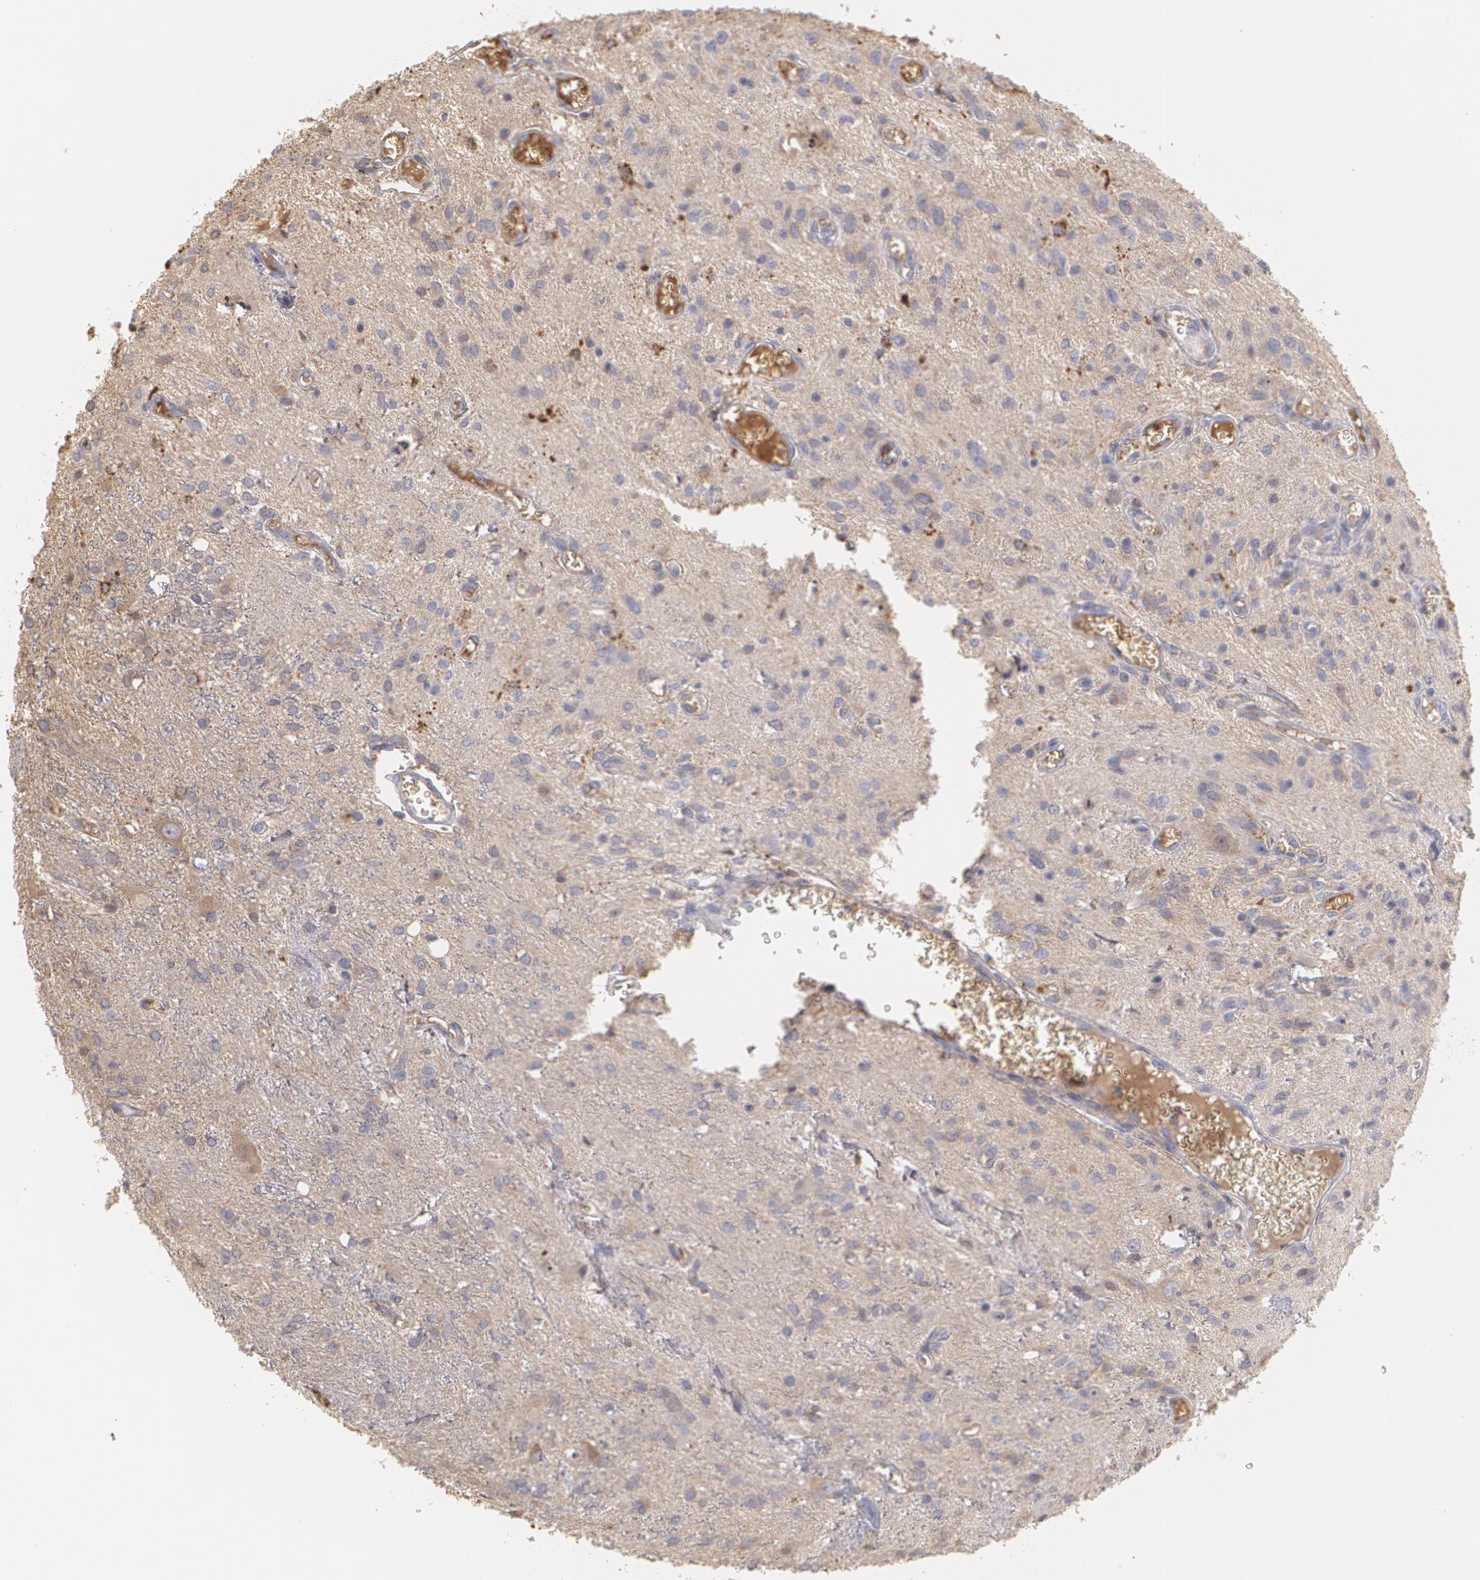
{"staining": {"intensity": "negative", "quantity": "none", "location": "none"}, "tissue": "glioma", "cell_type": "Tumor cells", "image_type": "cancer", "snomed": [{"axis": "morphology", "description": "Glioma, malignant, Low grade"}, {"axis": "topography", "description": "Brain"}], "caption": "This is an IHC histopathology image of human malignant low-grade glioma. There is no staining in tumor cells.", "gene": "SERPINA1", "patient": {"sex": "female", "age": 15}}